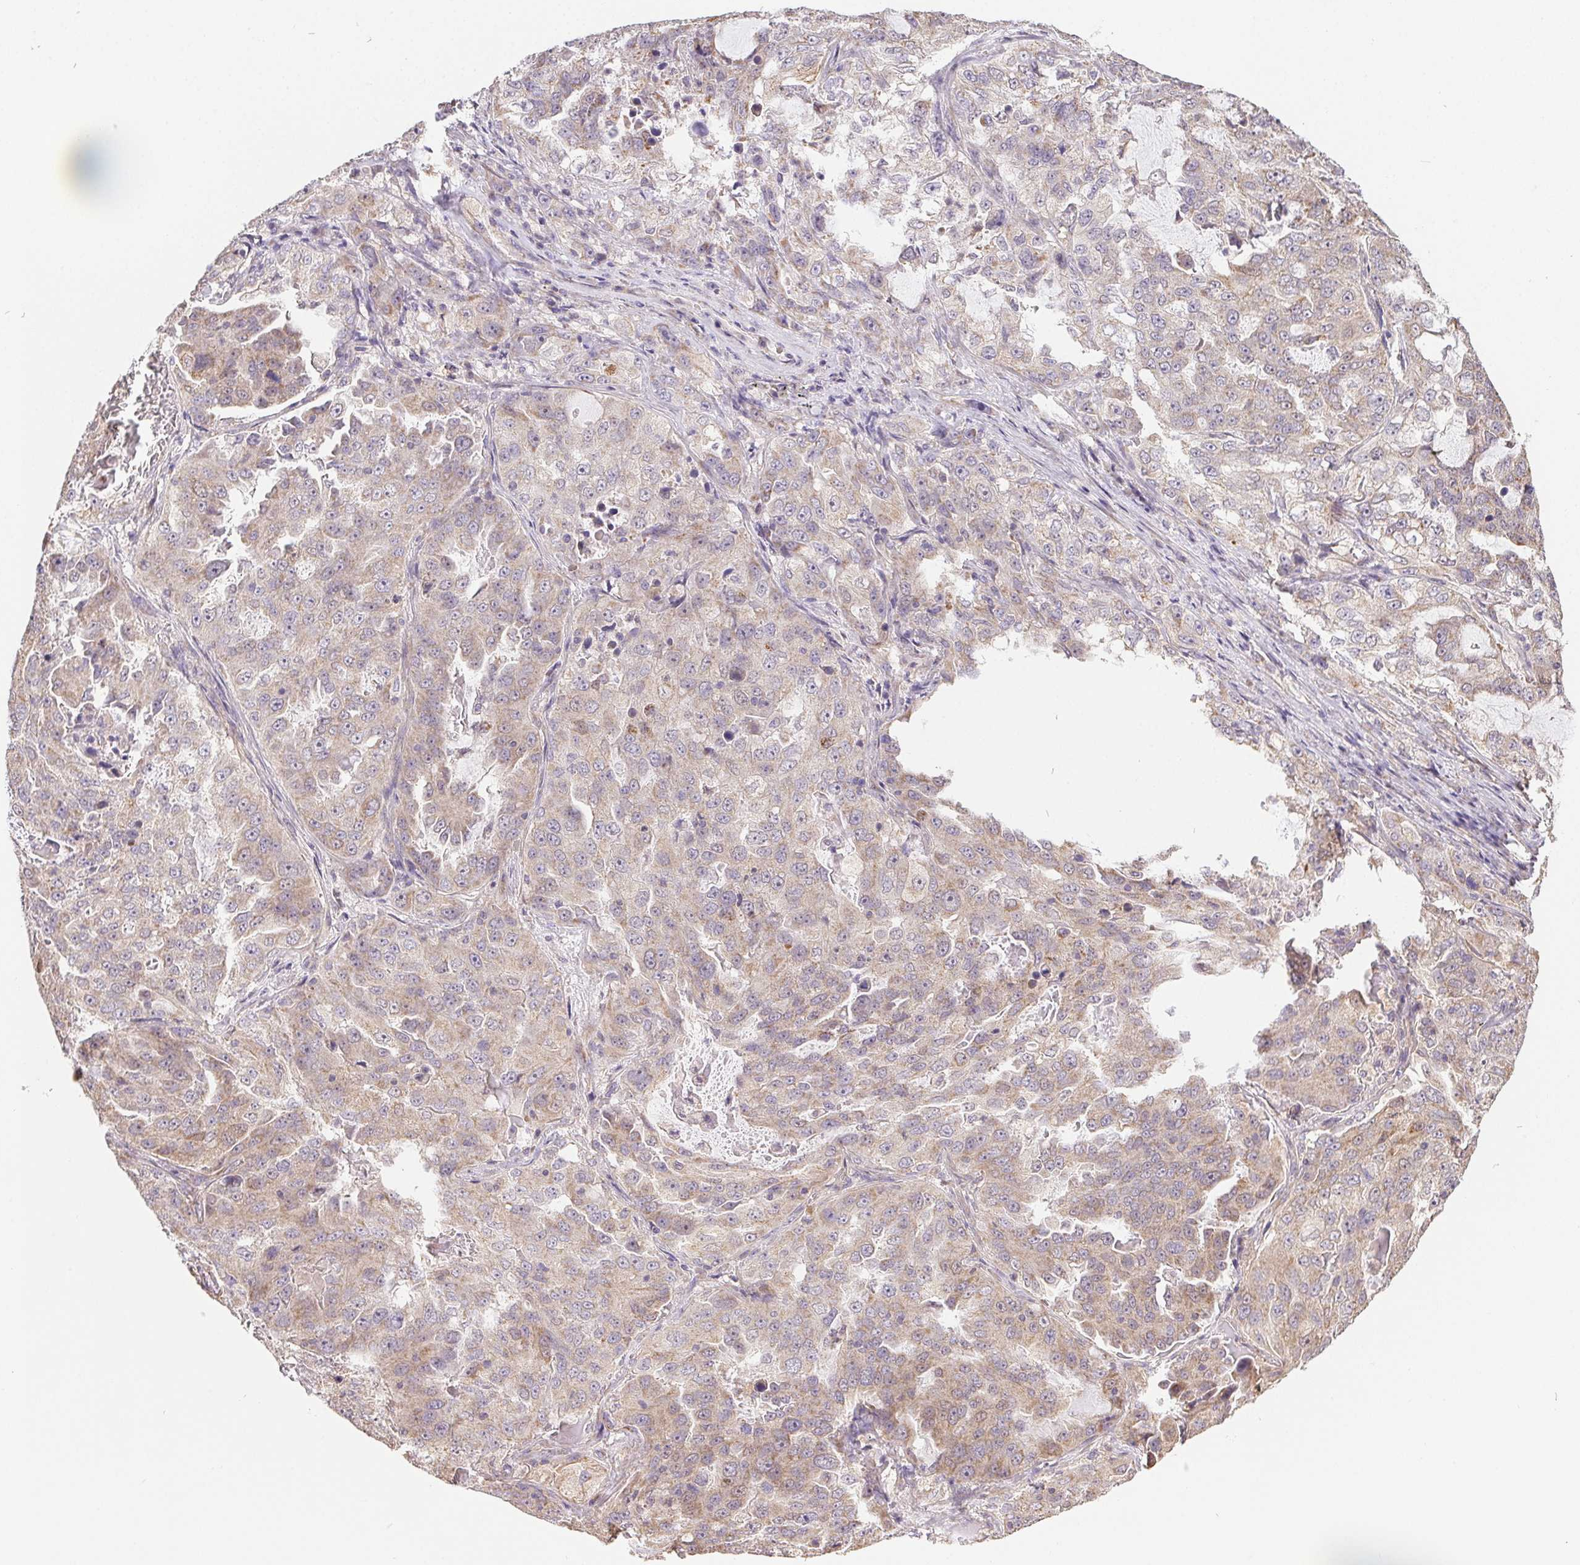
{"staining": {"intensity": "weak", "quantity": "<25%", "location": "cytoplasmic/membranous"}, "tissue": "lung cancer", "cell_type": "Tumor cells", "image_type": "cancer", "snomed": [{"axis": "morphology", "description": "Adenocarcinoma, NOS"}, {"axis": "topography", "description": "Lung"}], "caption": "Tumor cells are negative for protein expression in human lung cancer. The staining is performed using DAB brown chromogen with nuclei counter-stained in using hematoxylin.", "gene": "REV3L", "patient": {"sex": "female", "age": 61}}